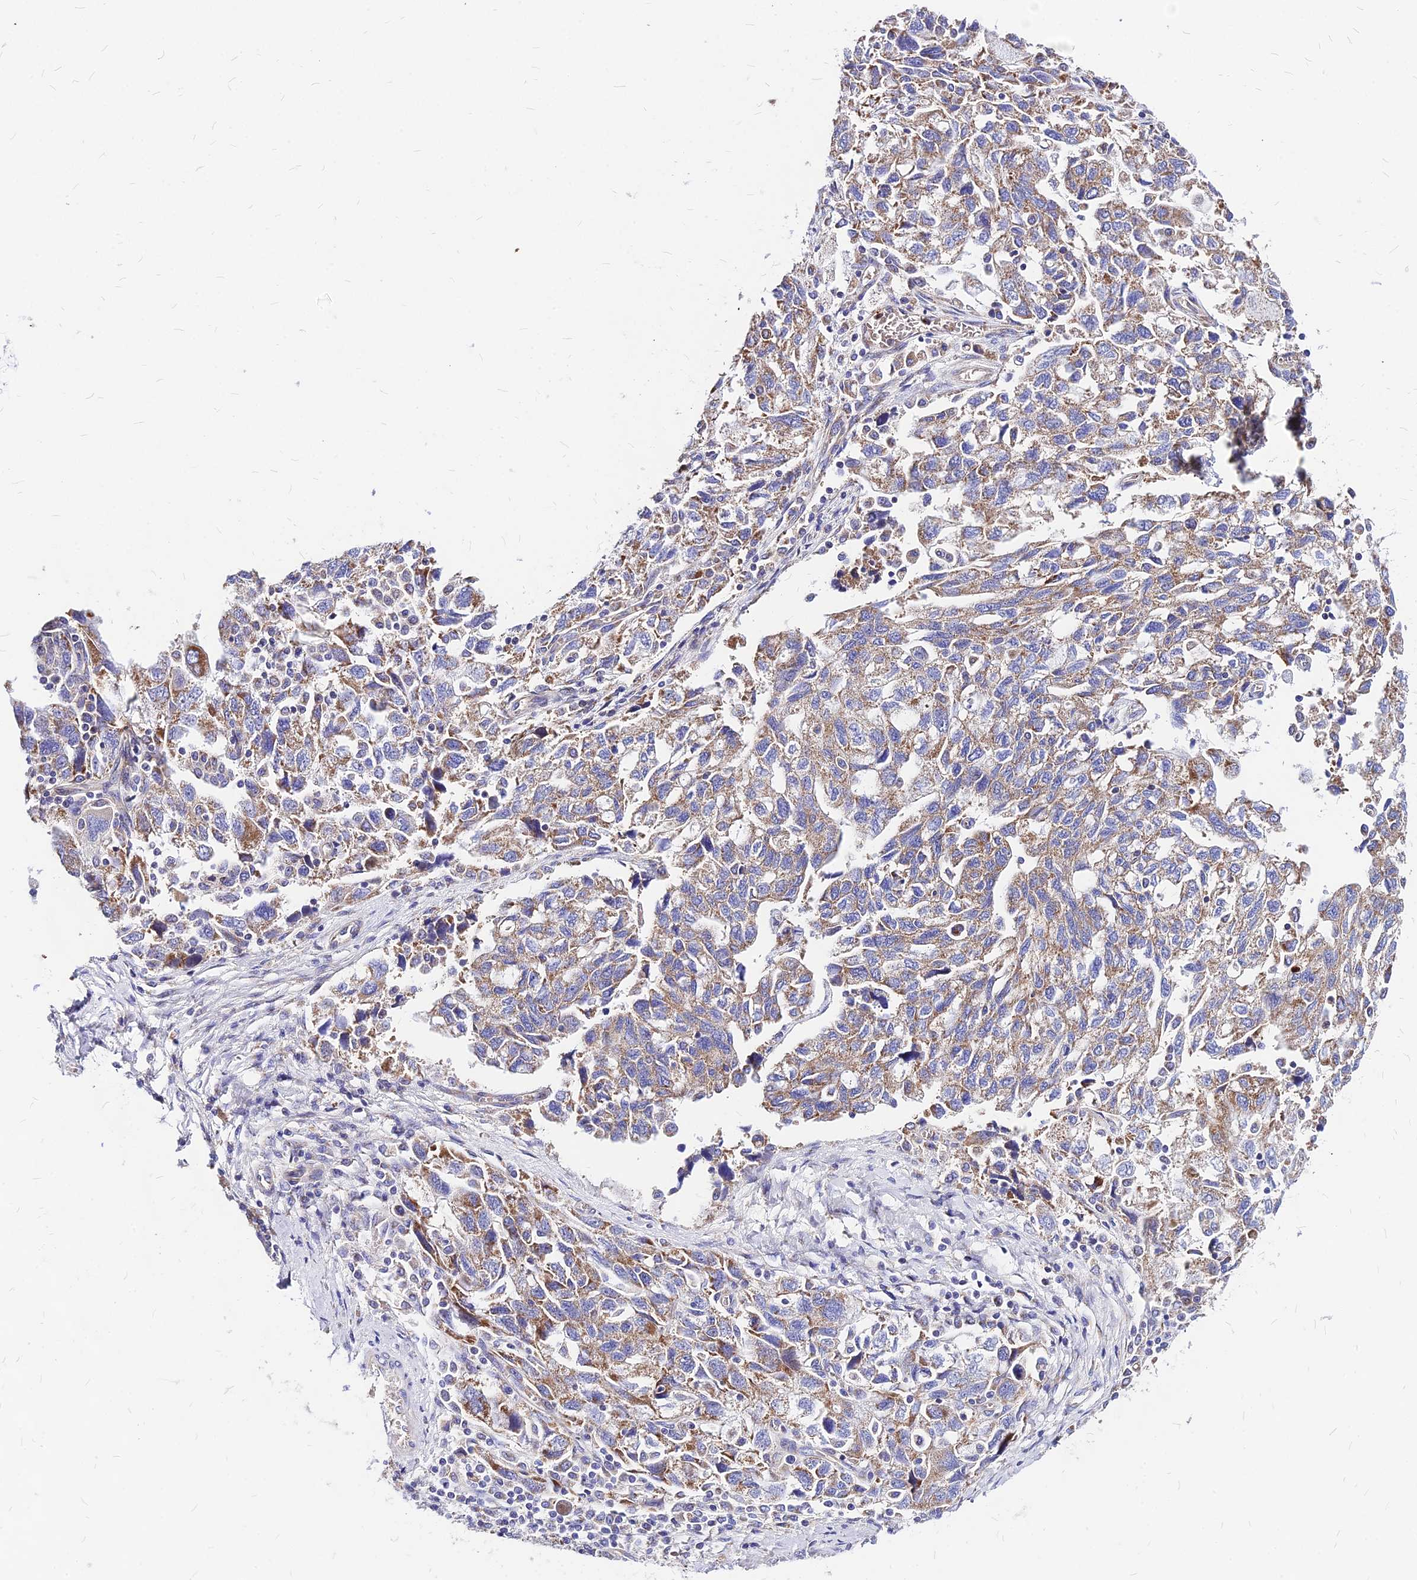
{"staining": {"intensity": "moderate", "quantity": ">75%", "location": "cytoplasmic/membranous"}, "tissue": "ovarian cancer", "cell_type": "Tumor cells", "image_type": "cancer", "snomed": [{"axis": "morphology", "description": "Carcinoma, NOS"}, {"axis": "morphology", "description": "Cystadenocarcinoma, serous, NOS"}, {"axis": "topography", "description": "Ovary"}], "caption": "Human carcinoma (ovarian) stained with a protein marker exhibits moderate staining in tumor cells.", "gene": "MRPL3", "patient": {"sex": "female", "age": 69}}